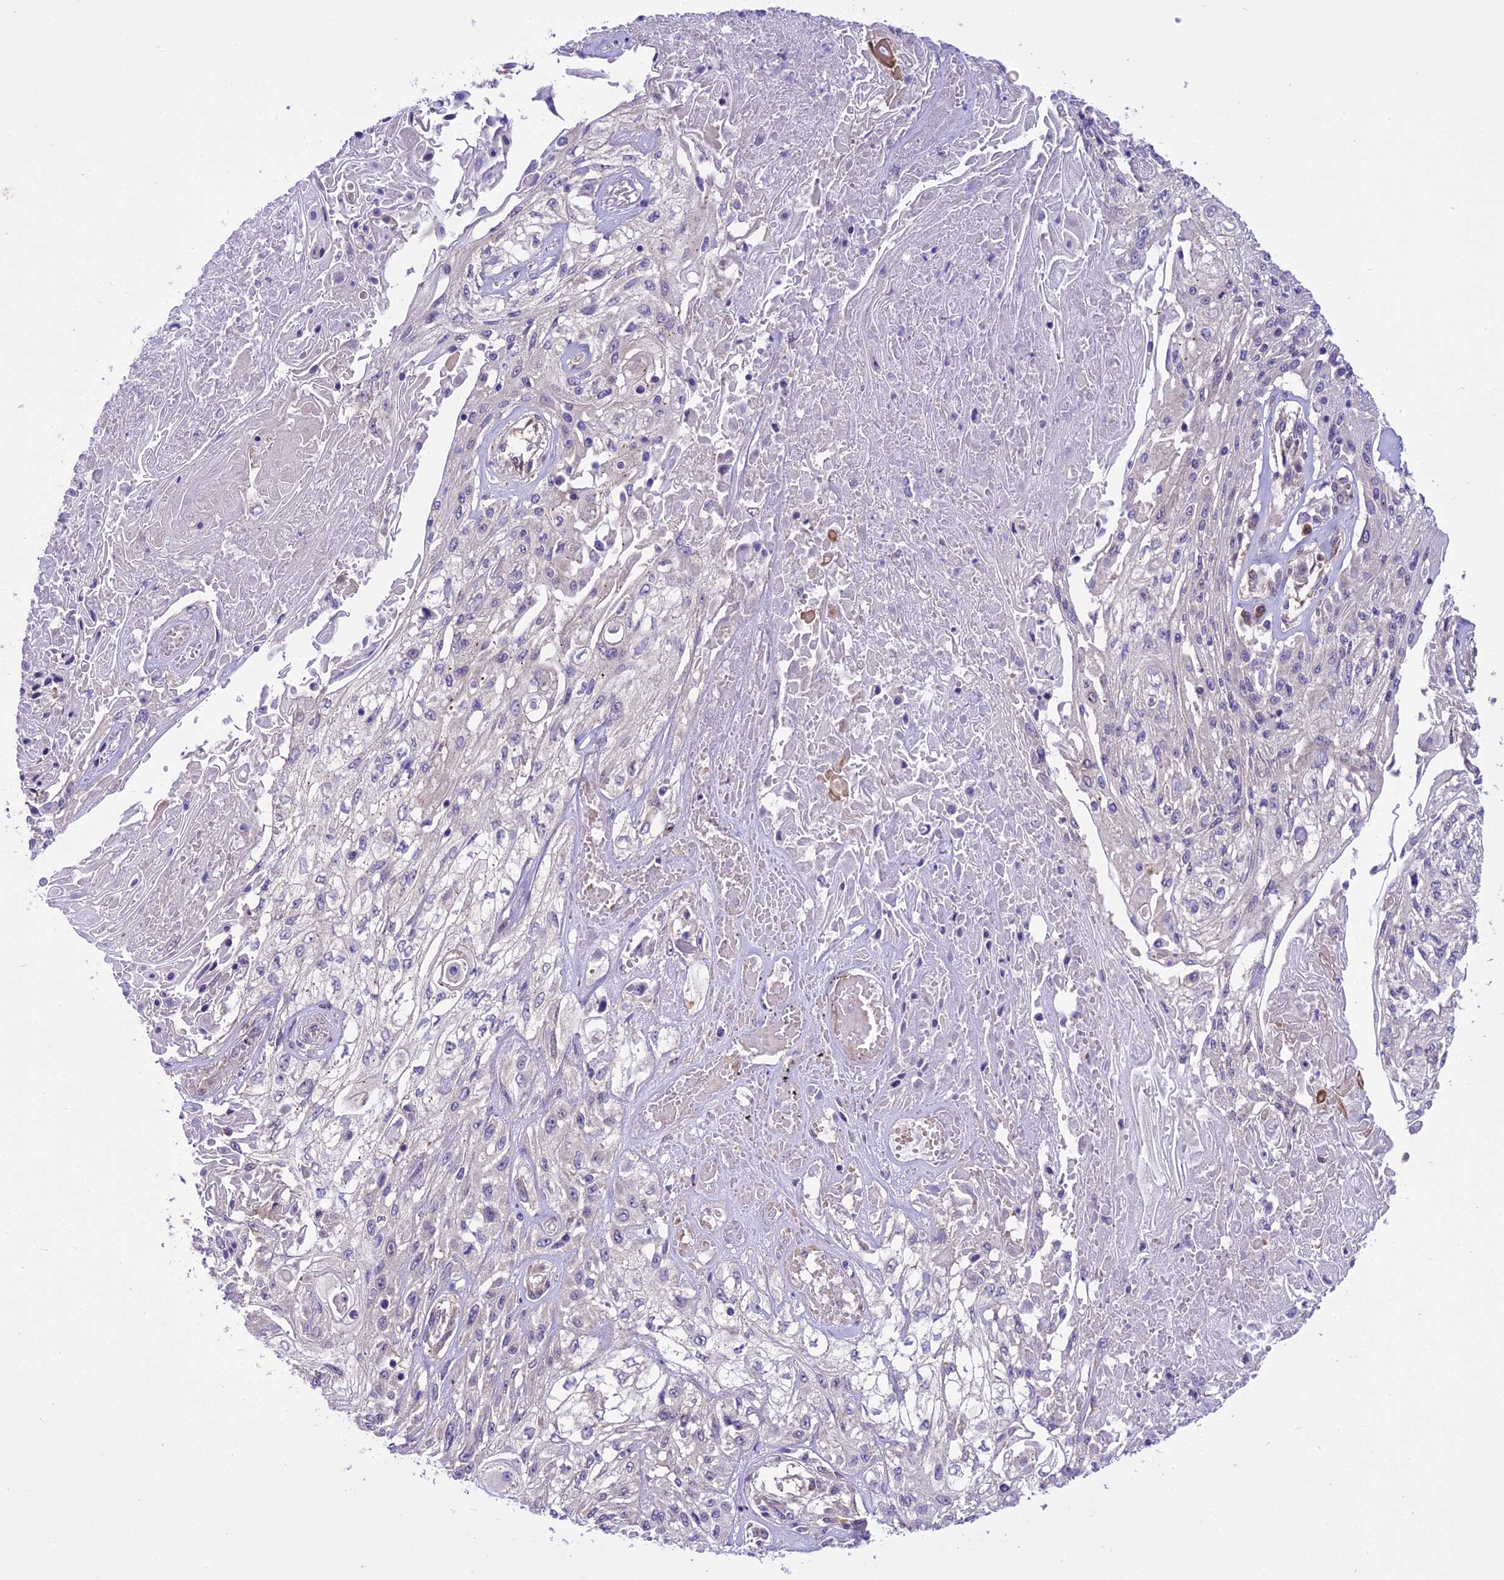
{"staining": {"intensity": "negative", "quantity": "none", "location": "none"}, "tissue": "skin cancer", "cell_type": "Tumor cells", "image_type": "cancer", "snomed": [{"axis": "morphology", "description": "Squamous cell carcinoma, NOS"}, {"axis": "morphology", "description": "Squamous cell carcinoma, metastatic, NOS"}, {"axis": "topography", "description": "Skin"}, {"axis": "topography", "description": "Lymph node"}], "caption": "The image exhibits no significant staining in tumor cells of skin cancer. The staining was performed using DAB (3,3'-diaminobenzidine) to visualize the protein expression in brown, while the nuclei were stained in blue with hematoxylin (Magnification: 20x).", "gene": "BORCS6", "patient": {"sex": "male", "age": 75}}